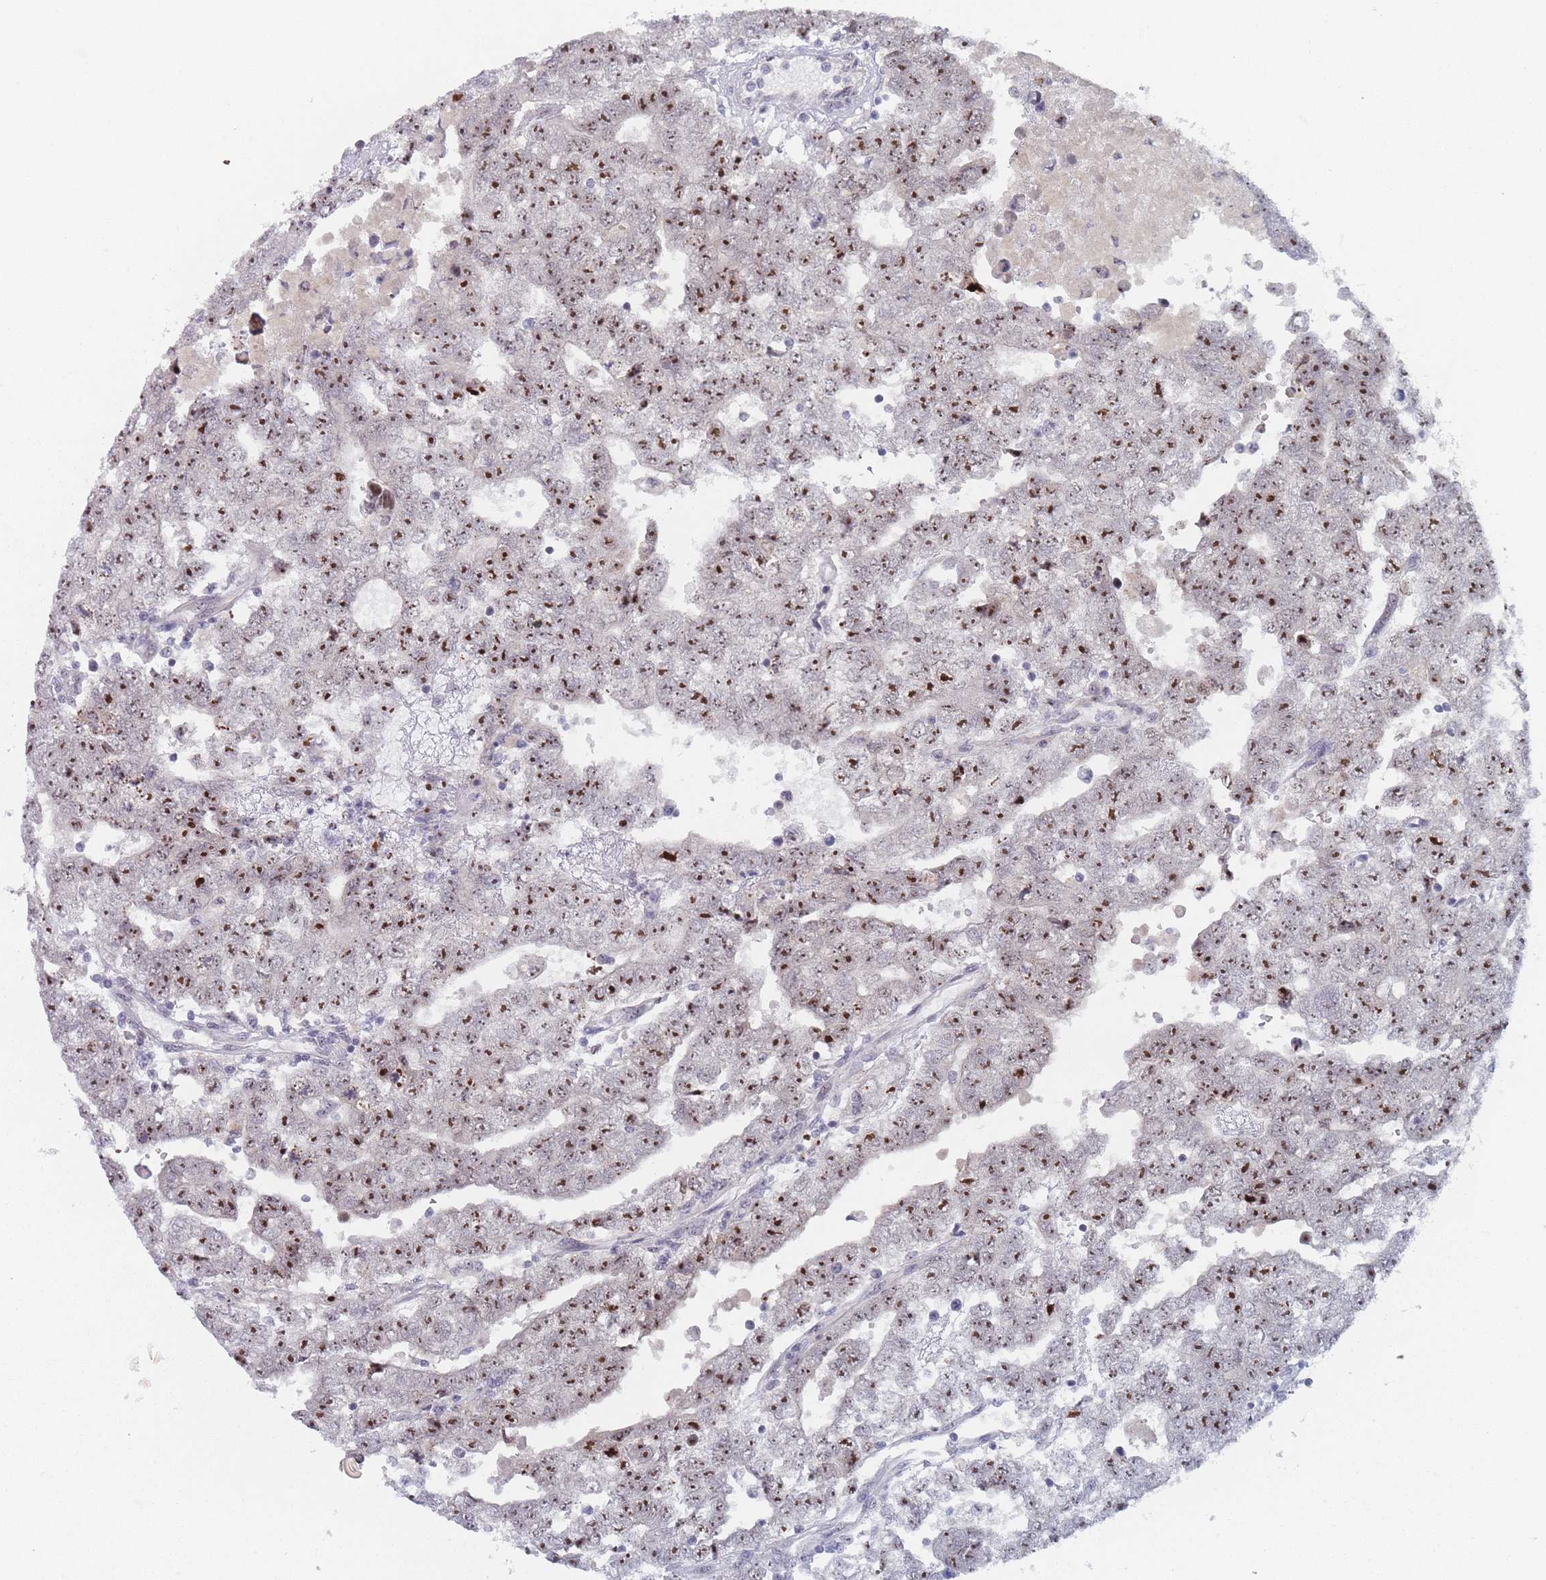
{"staining": {"intensity": "strong", "quantity": ">75%", "location": "nuclear"}, "tissue": "testis cancer", "cell_type": "Tumor cells", "image_type": "cancer", "snomed": [{"axis": "morphology", "description": "Carcinoma, Embryonal, NOS"}, {"axis": "topography", "description": "Testis"}], "caption": "Immunohistochemical staining of human testis cancer (embryonal carcinoma) exhibits high levels of strong nuclear staining in about >75% of tumor cells.", "gene": "RNF8", "patient": {"sex": "male", "age": 25}}